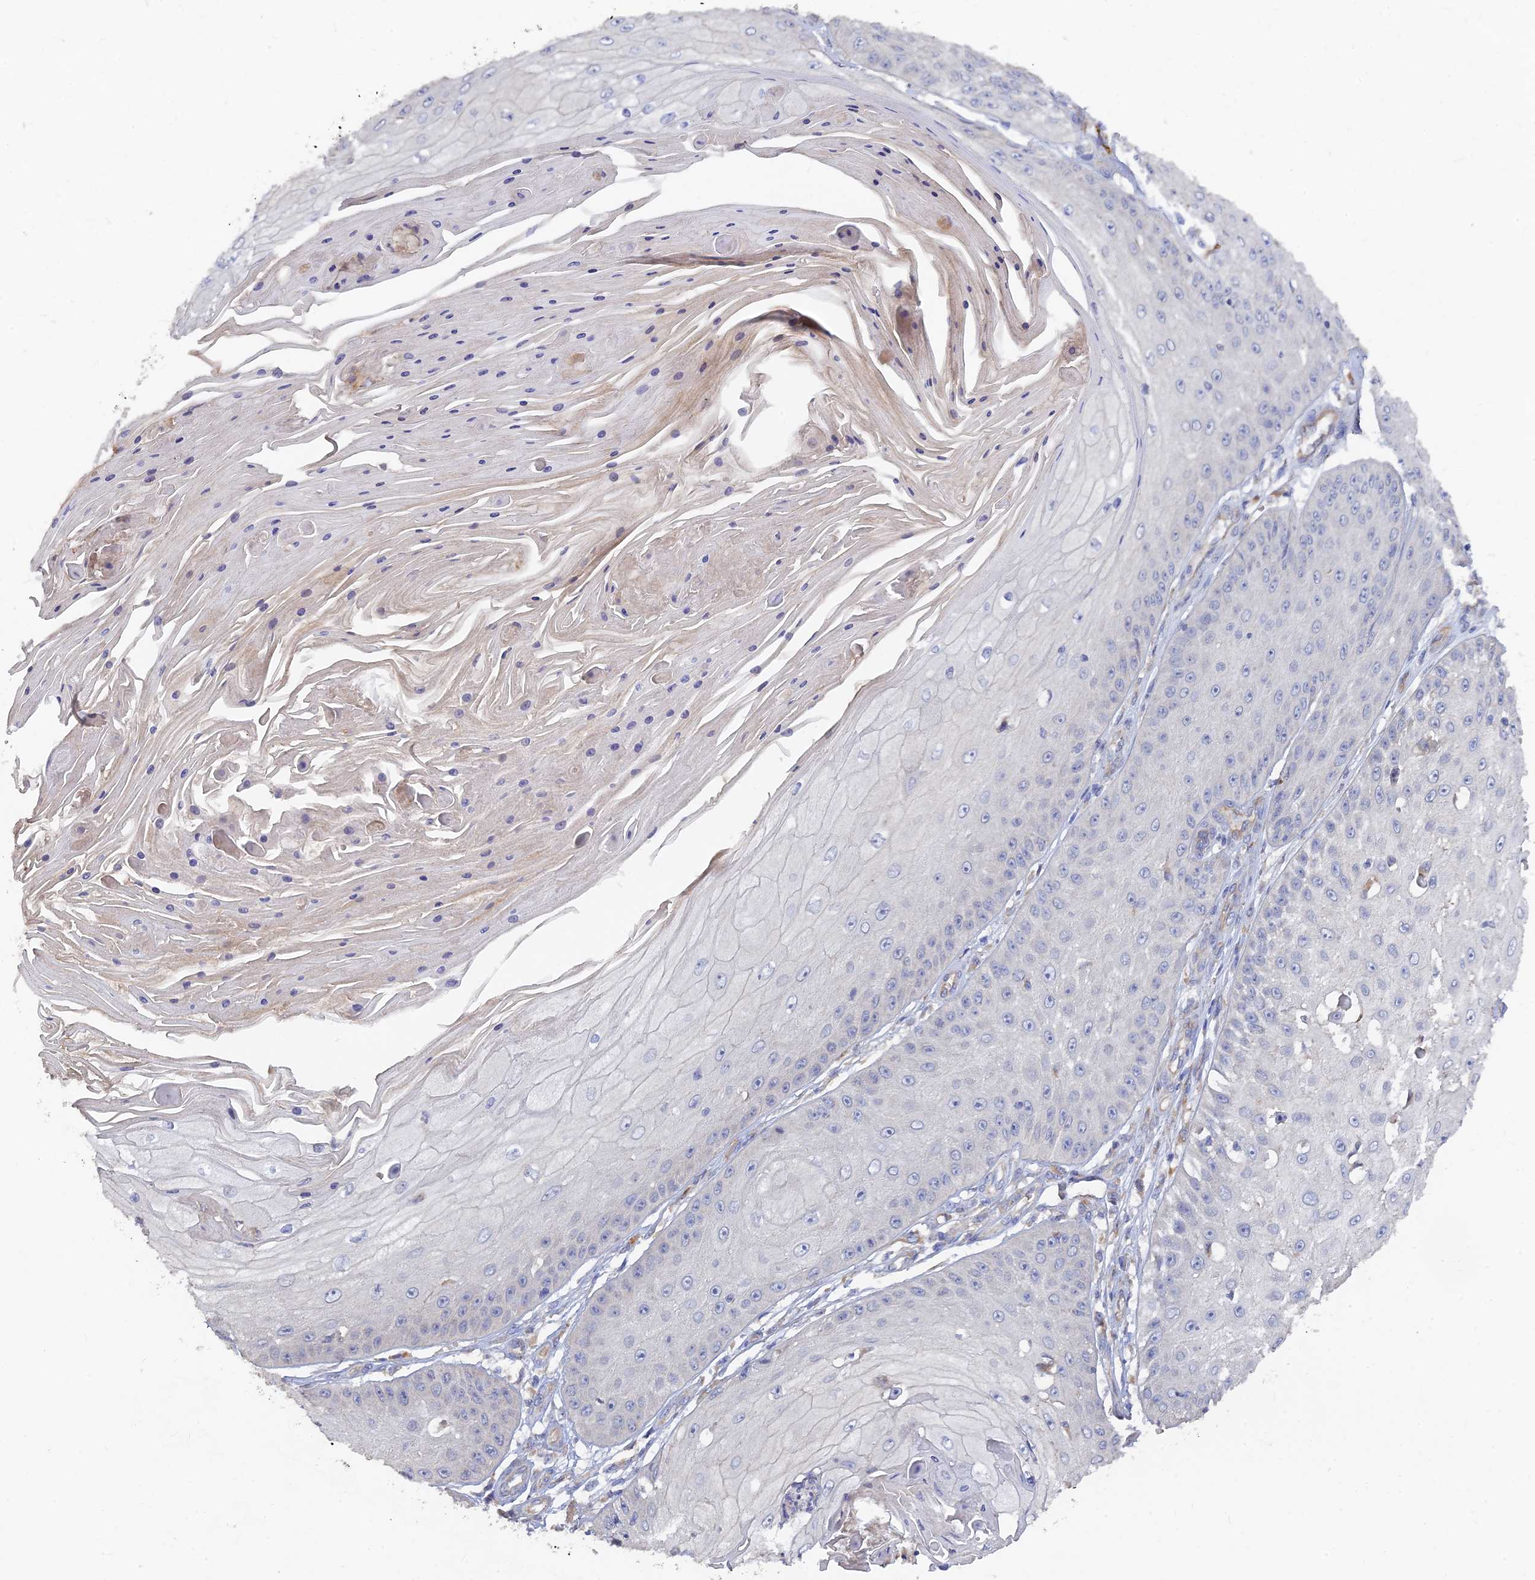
{"staining": {"intensity": "negative", "quantity": "none", "location": "none"}, "tissue": "skin cancer", "cell_type": "Tumor cells", "image_type": "cancer", "snomed": [{"axis": "morphology", "description": "Squamous cell carcinoma, NOS"}, {"axis": "topography", "description": "Skin"}], "caption": "Immunohistochemistry (IHC) of skin cancer reveals no staining in tumor cells.", "gene": "ARRDC1", "patient": {"sex": "male", "age": 70}}